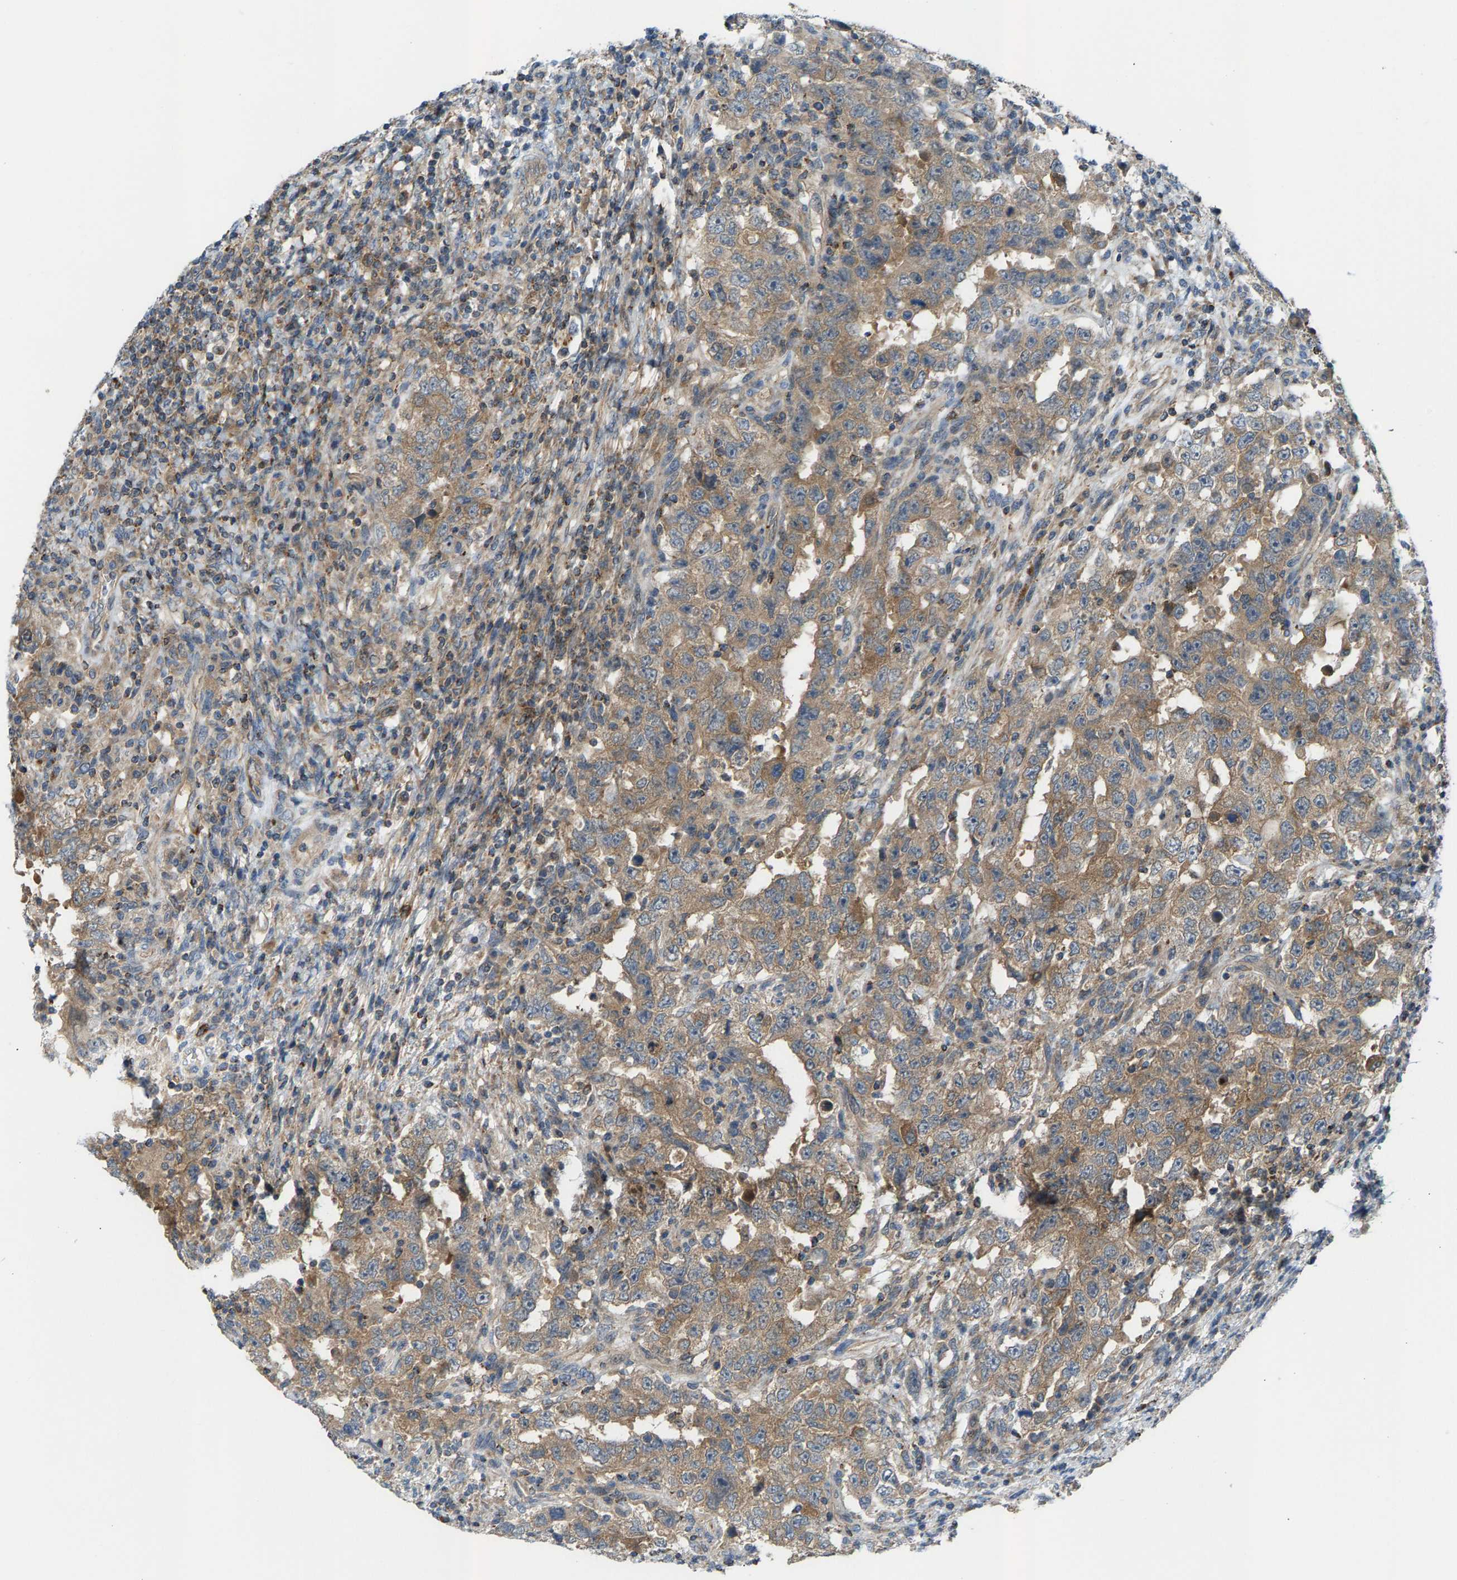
{"staining": {"intensity": "moderate", "quantity": ">75%", "location": "cytoplasmic/membranous"}, "tissue": "testis cancer", "cell_type": "Tumor cells", "image_type": "cancer", "snomed": [{"axis": "morphology", "description": "Carcinoma, Embryonal, NOS"}, {"axis": "topography", "description": "Testis"}], "caption": "This micrograph exhibits IHC staining of testis cancer (embryonal carcinoma), with medium moderate cytoplasmic/membranous positivity in approximately >75% of tumor cells.", "gene": "PDCL", "patient": {"sex": "male", "age": 26}}